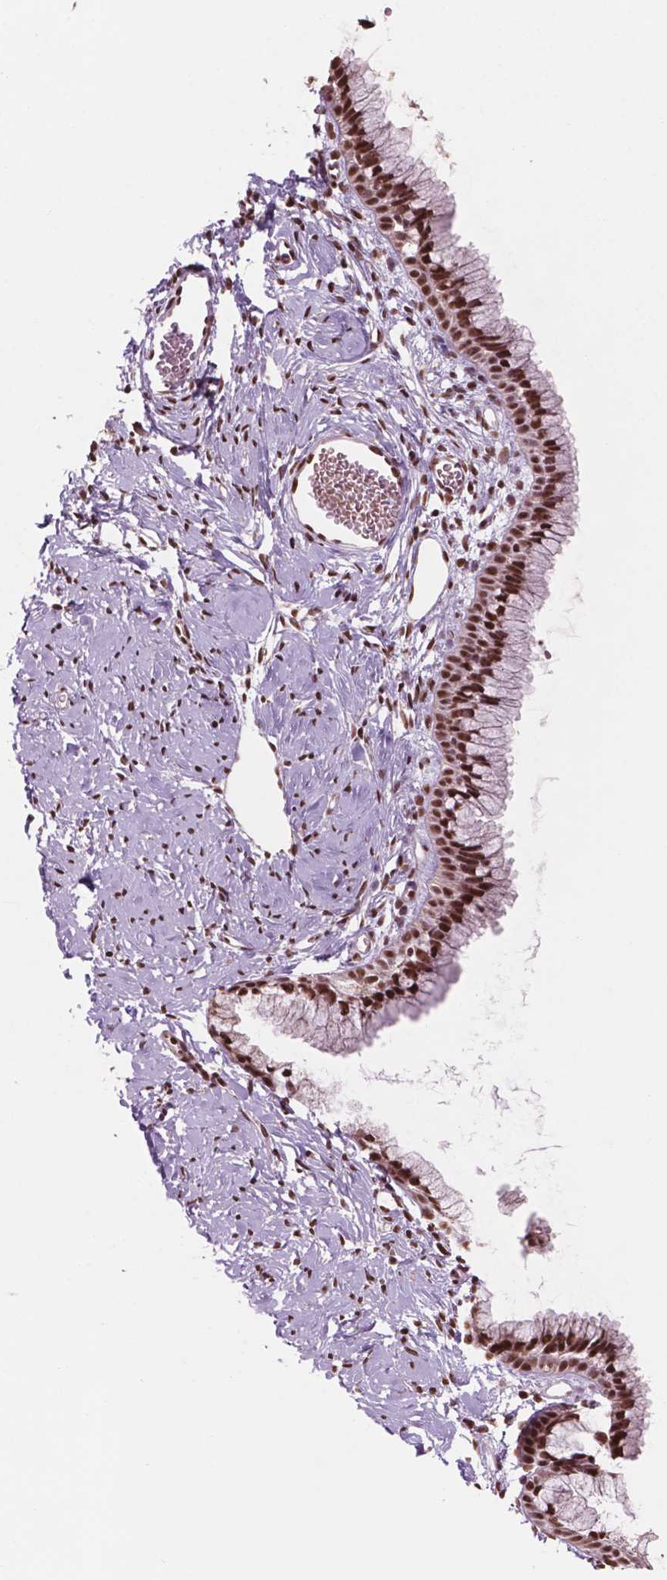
{"staining": {"intensity": "strong", "quantity": ">75%", "location": "nuclear"}, "tissue": "cervix", "cell_type": "Glandular cells", "image_type": "normal", "snomed": [{"axis": "morphology", "description": "Normal tissue, NOS"}, {"axis": "topography", "description": "Cervix"}], "caption": "High-magnification brightfield microscopy of benign cervix stained with DAB (brown) and counterstained with hematoxylin (blue). glandular cells exhibit strong nuclear positivity is present in about>75% of cells.", "gene": "NDUFA10", "patient": {"sex": "female", "age": 40}}